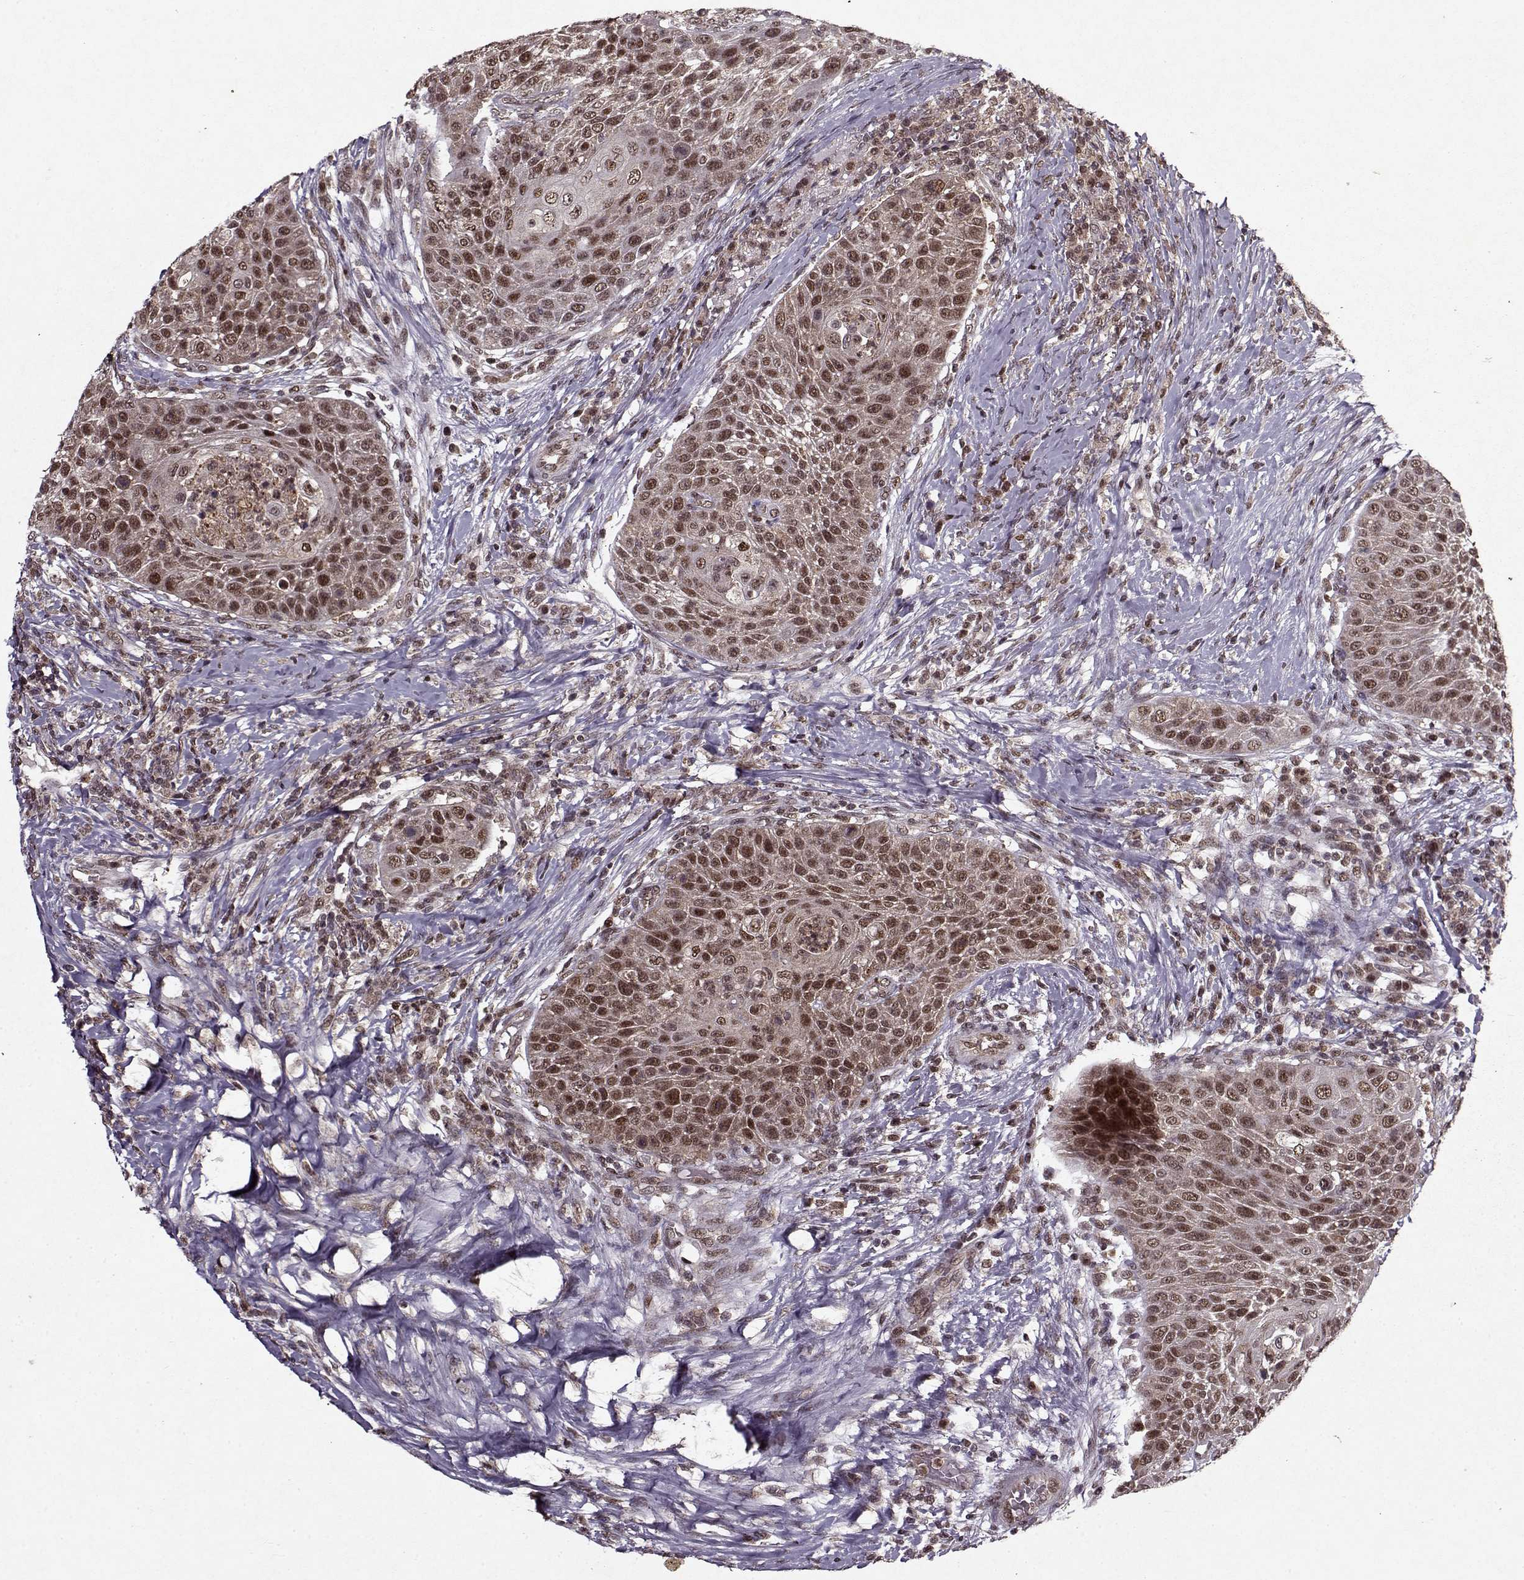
{"staining": {"intensity": "moderate", "quantity": ">75%", "location": "nuclear"}, "tissue": "head and neck cancer", "cell_type": "Tumor cells", "image_type": "cancer", "snomed": [{"axis": "morphology", "description": "Squamous cell carcinoma, NOS"}, {"axis": "topography", "description": "Head-Neck"}], "caption": "This photomicrograph demonstrates head and neck cancer stained with immunohistochemistry (IHC) to label a protein in brown. The nuclear of tumor cells show moderate positivity for the protein. Nuclei are counter-stained blue.", "gene": "PSMA7", "patient": {"sex": "male", "age": 69}}